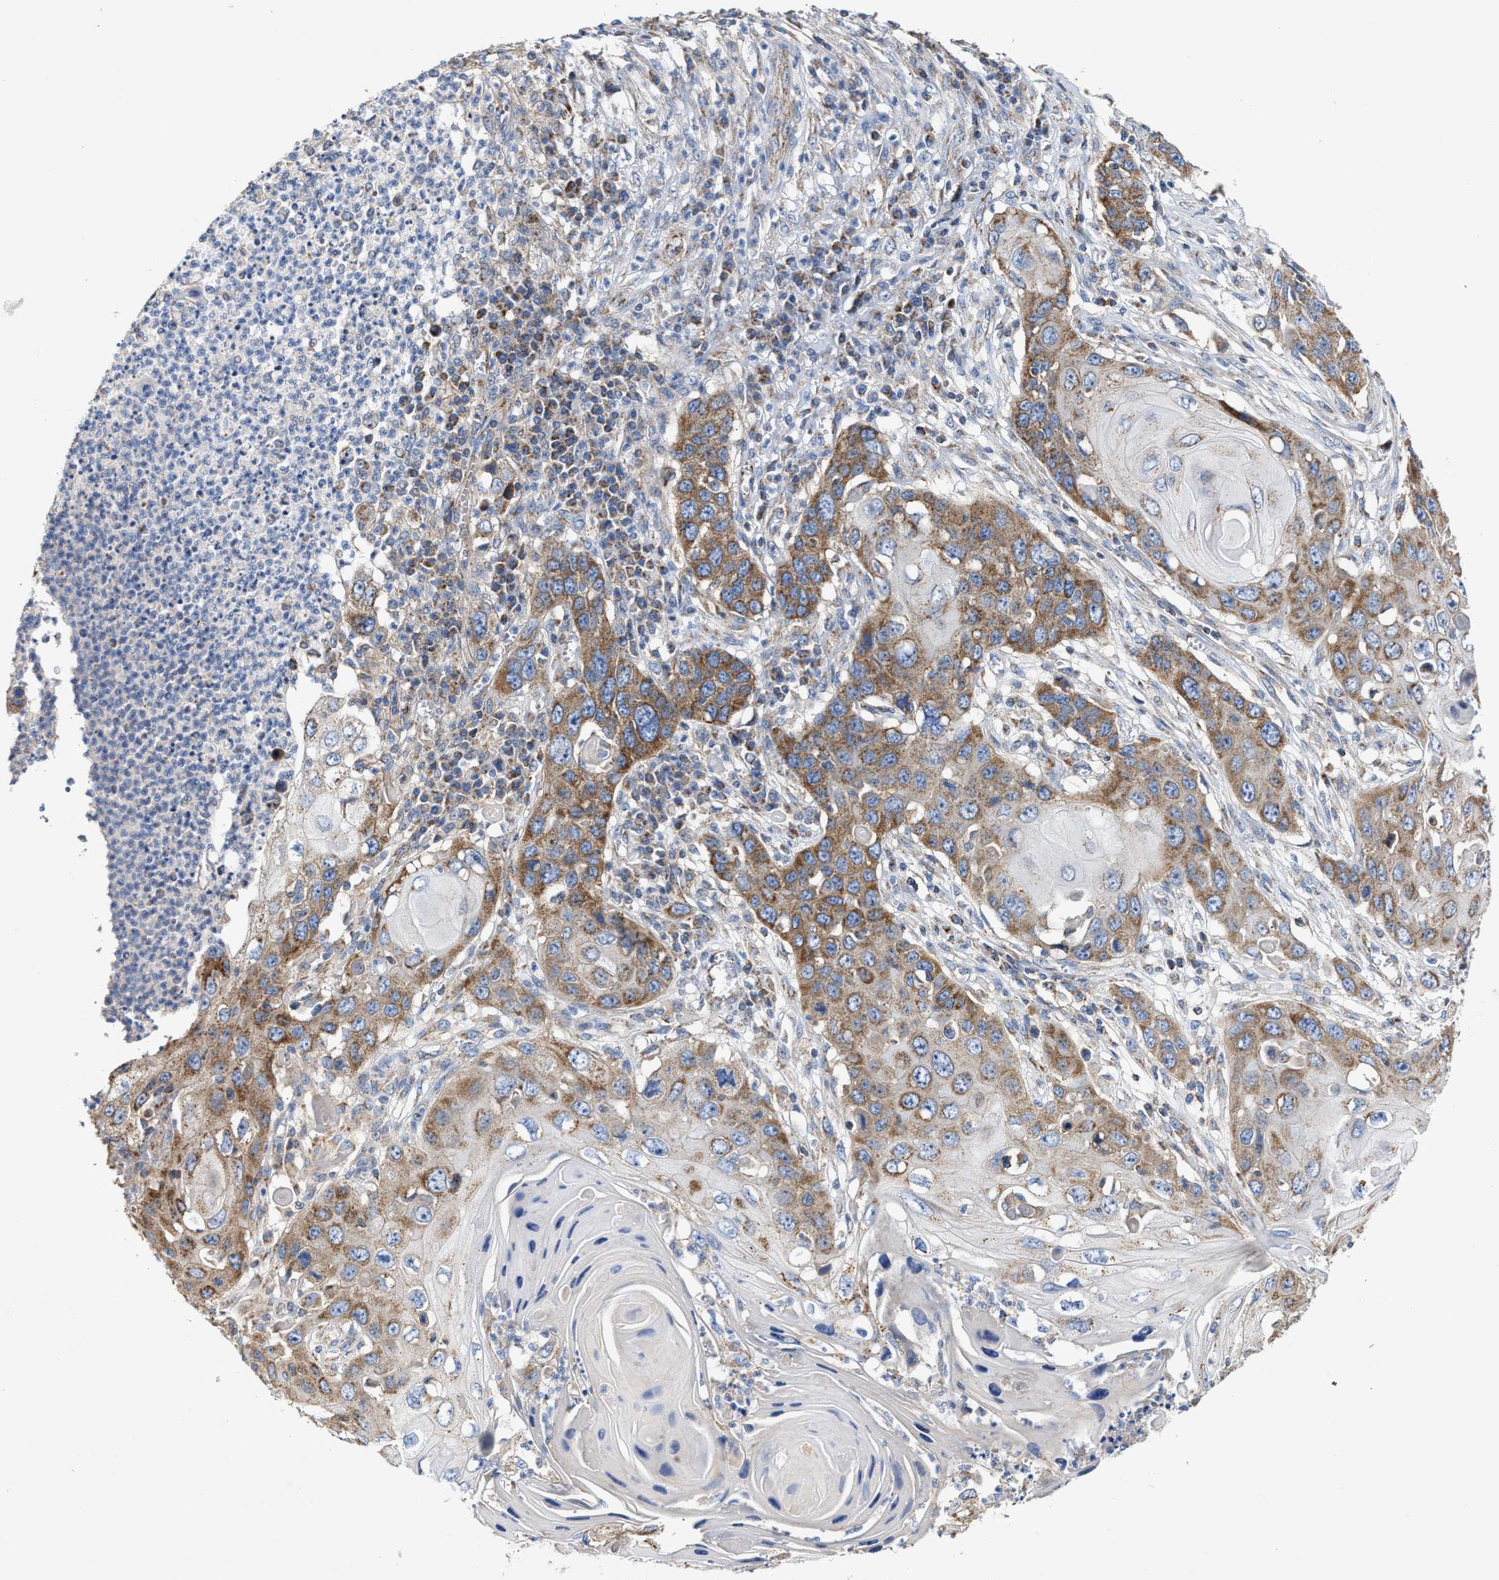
{"staining": {"intensity": "moderate", "quantity": ">75%", "location": "cytoplasmic/membranous"}, "tissue": "skin cancer", "cell_type": "Tumor cells", "image_type": "cancer", "snomed": [{"axis": "morphology", "description": "Squamous cell carcinoma, NOS"}, {"axis": "topography", "description": "Skin"}], "caption": "The image exhibits staining of skin squamous cell carcinoma, revealing moderate cytoplasmic/membranous protein staining (brown color) within tumor cells. (IHC, brightfield microscopy, high magnification).", "gene": "MECR", "patient": {"sex": "male", "age": 55}}